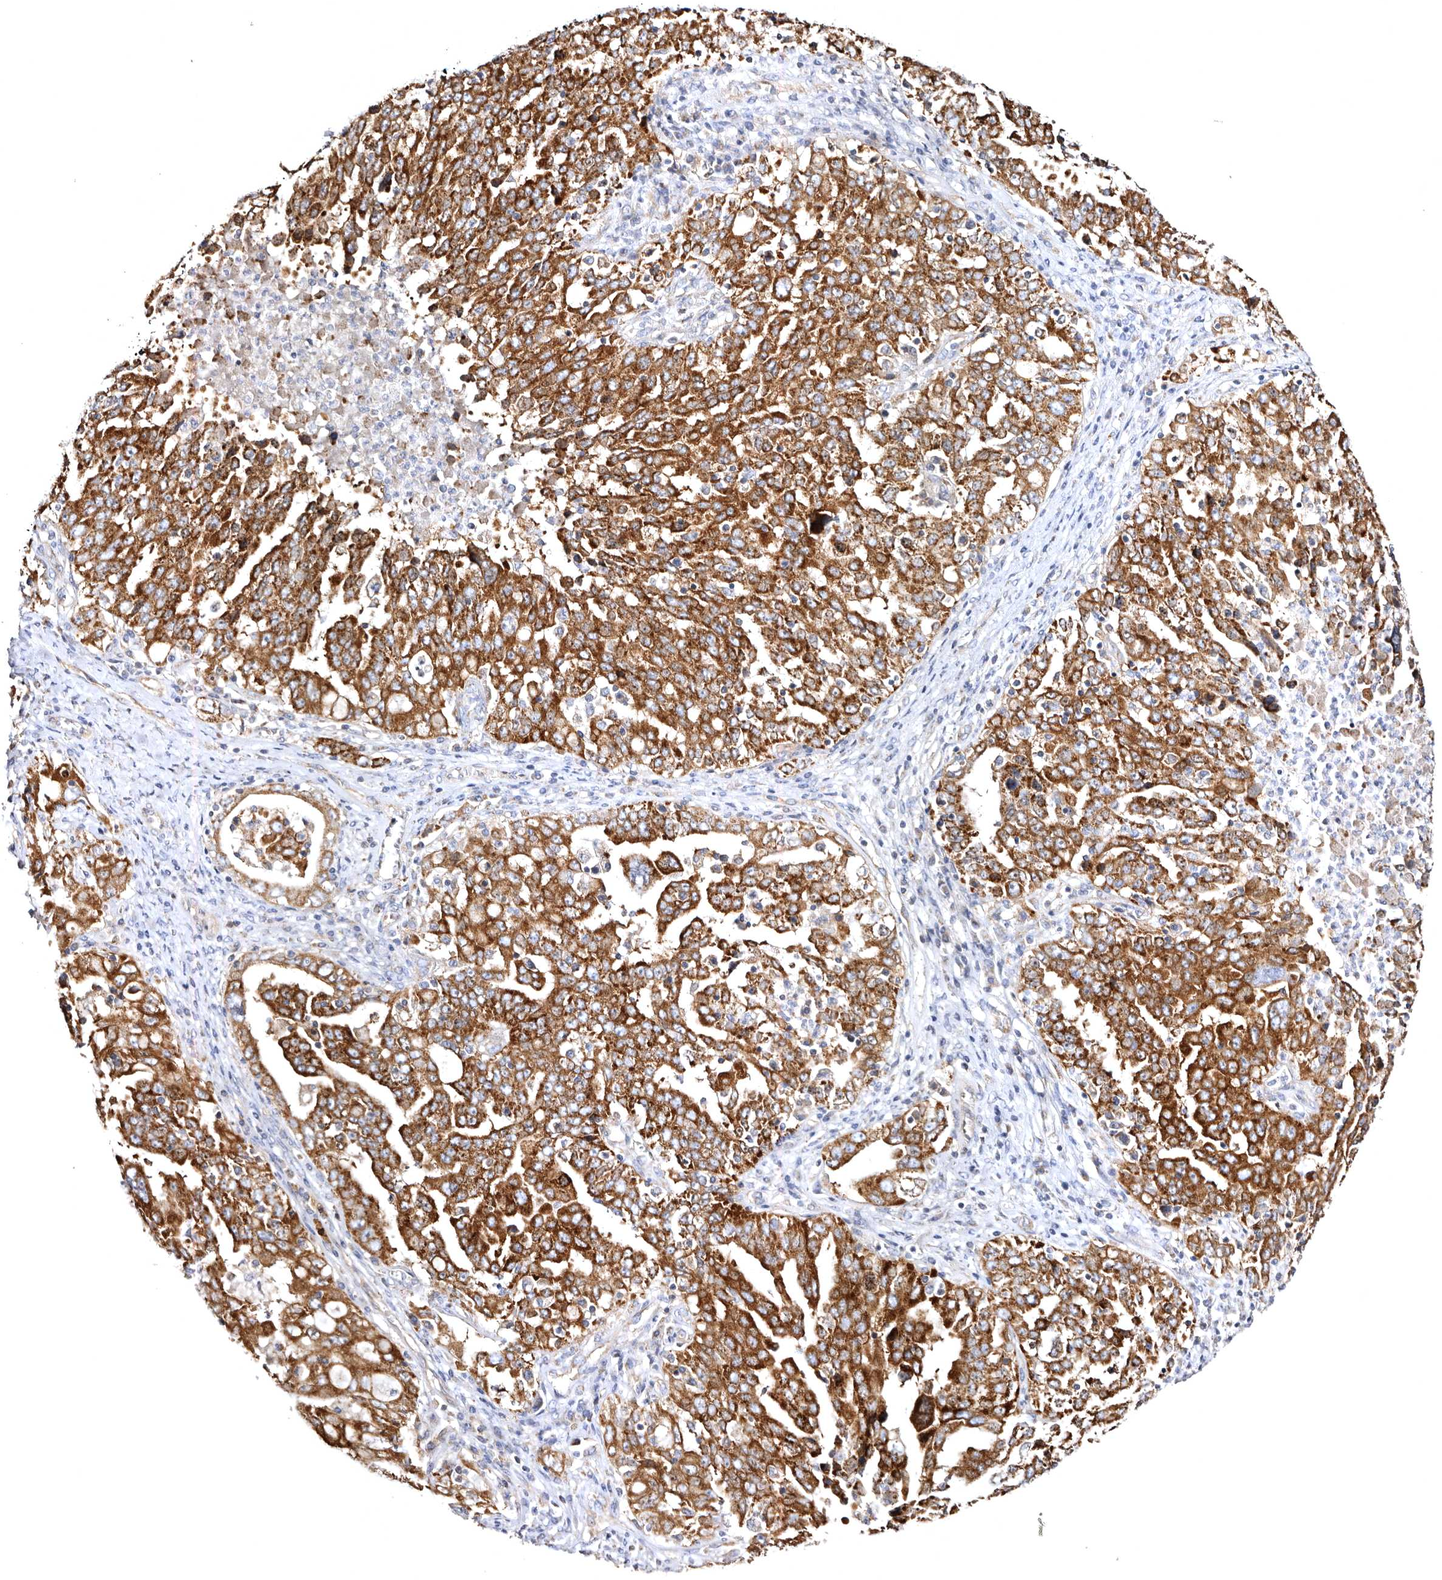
{"staining": {"intensity": "strong", "quantity": ">75%", "location": "cytoplasmic/membranous"}, "tissue": "ovarian cancer", "cell_type": "Tumor cells", "image_type": "cancer", "snomed": [{"axis": "morphology", "description": "Carcinoma, endometroid"}, {"axis": "topography", "description": "Ovary"}], "caption": "DAB immunohistochemical staining of human ovarian endometroid carcinoma reveals strong cytoplasmic/membranous protein expression in approximately >75% of tumor cells.", "gene": "BAIAP2L1", "patient": {"sex": "female", "age": 62}}